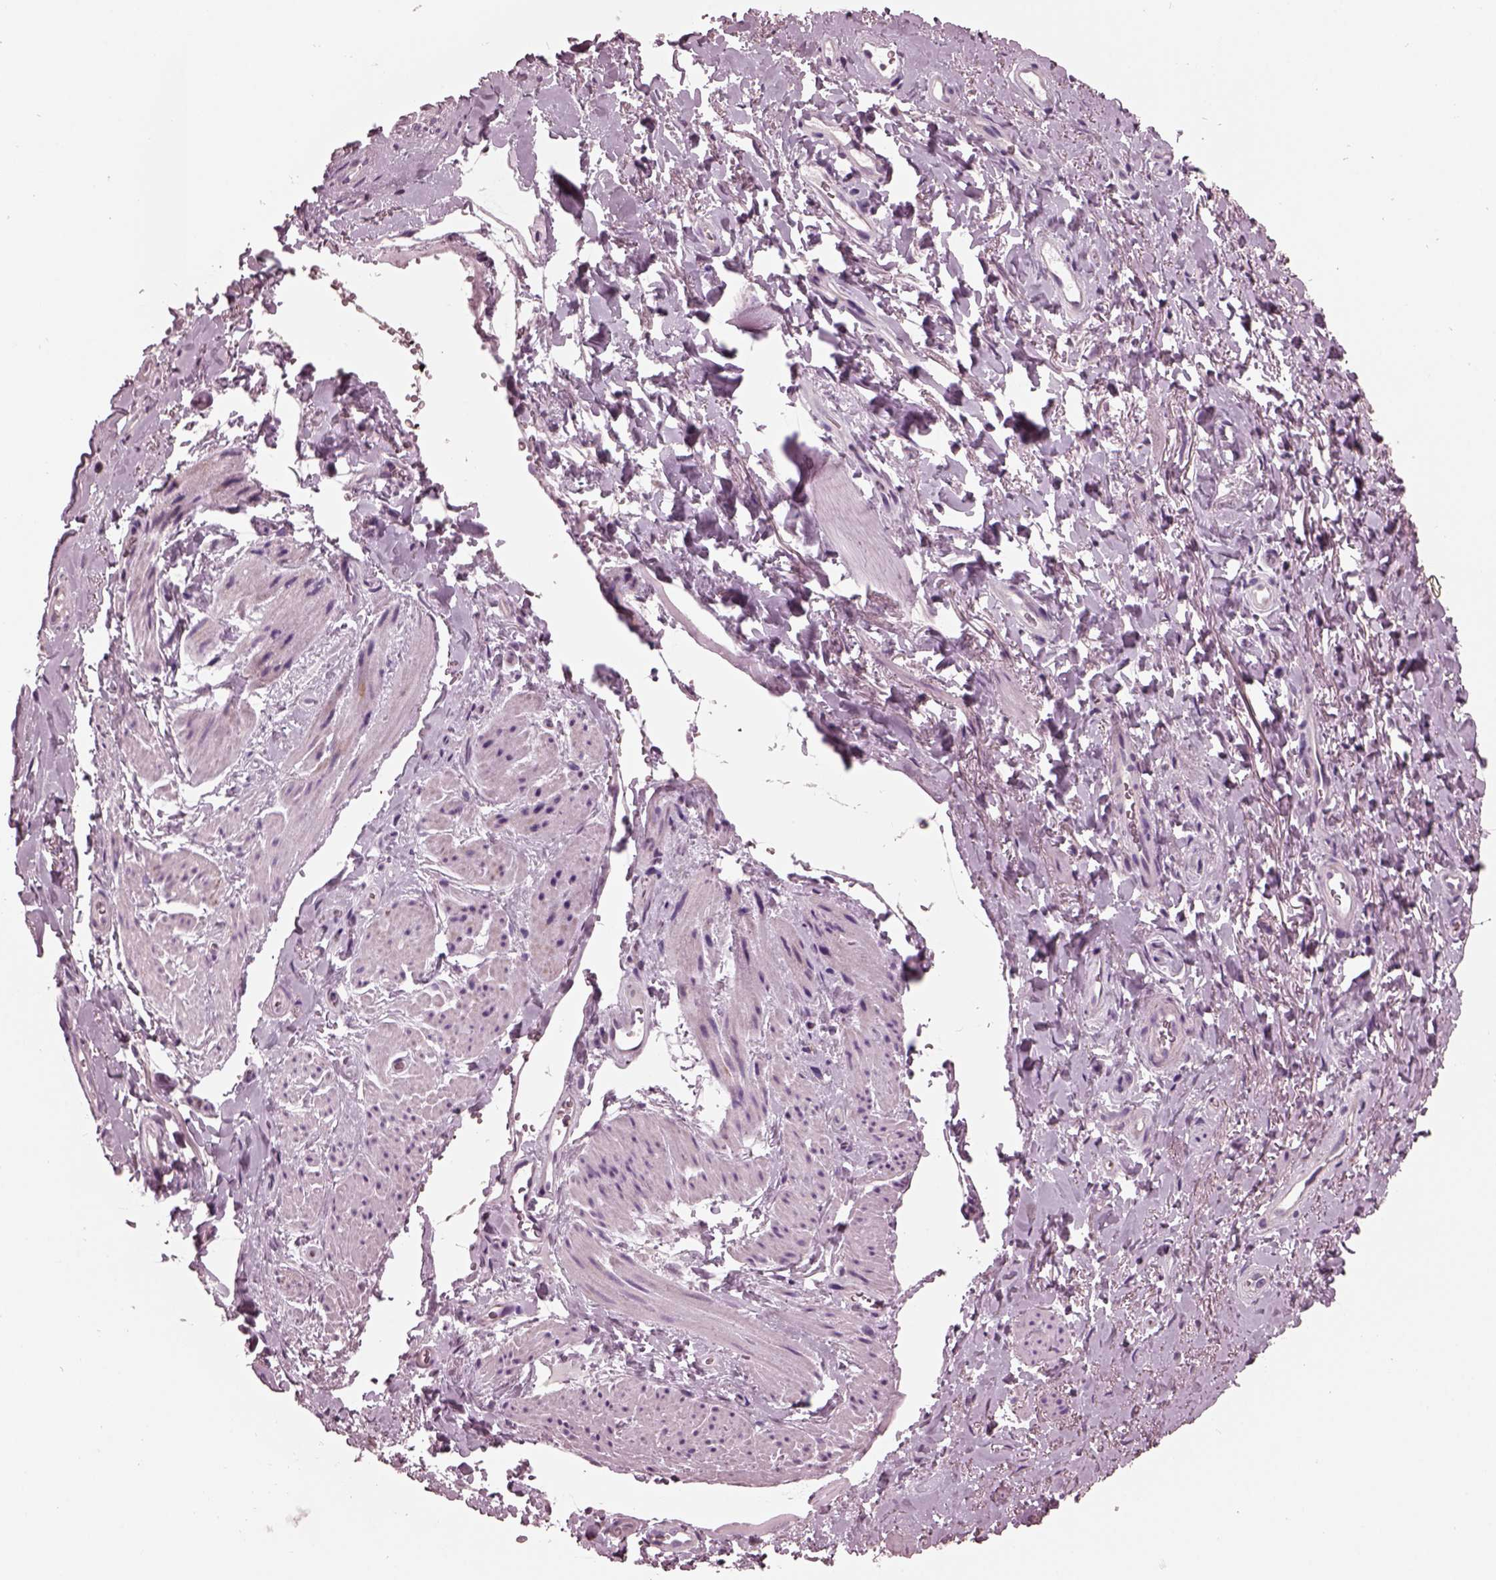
{"staining": {"intensity": "negative", "quantity": "none", "location": "none"}, "tissue": "adipose tissue", "cell_type": "Adipocytes", "image_type": "normal", "snomed": [{"axis": "morphology", "description": "Normal tissue, NOS"}, {"axis": "topography", "description": "Anal"}, {"axis": "topography", "description": "Peripheral nerve tissue"}], "caption": "DAB immunohistochemical staining of normal human adipose tissue displays no significant expression in adipocytes. (Immunohistochemistry (ihc), brightfield microscopy, high magnification).", "gene": "AP4M1", "patient": {"sex": "male", "age": 53}}